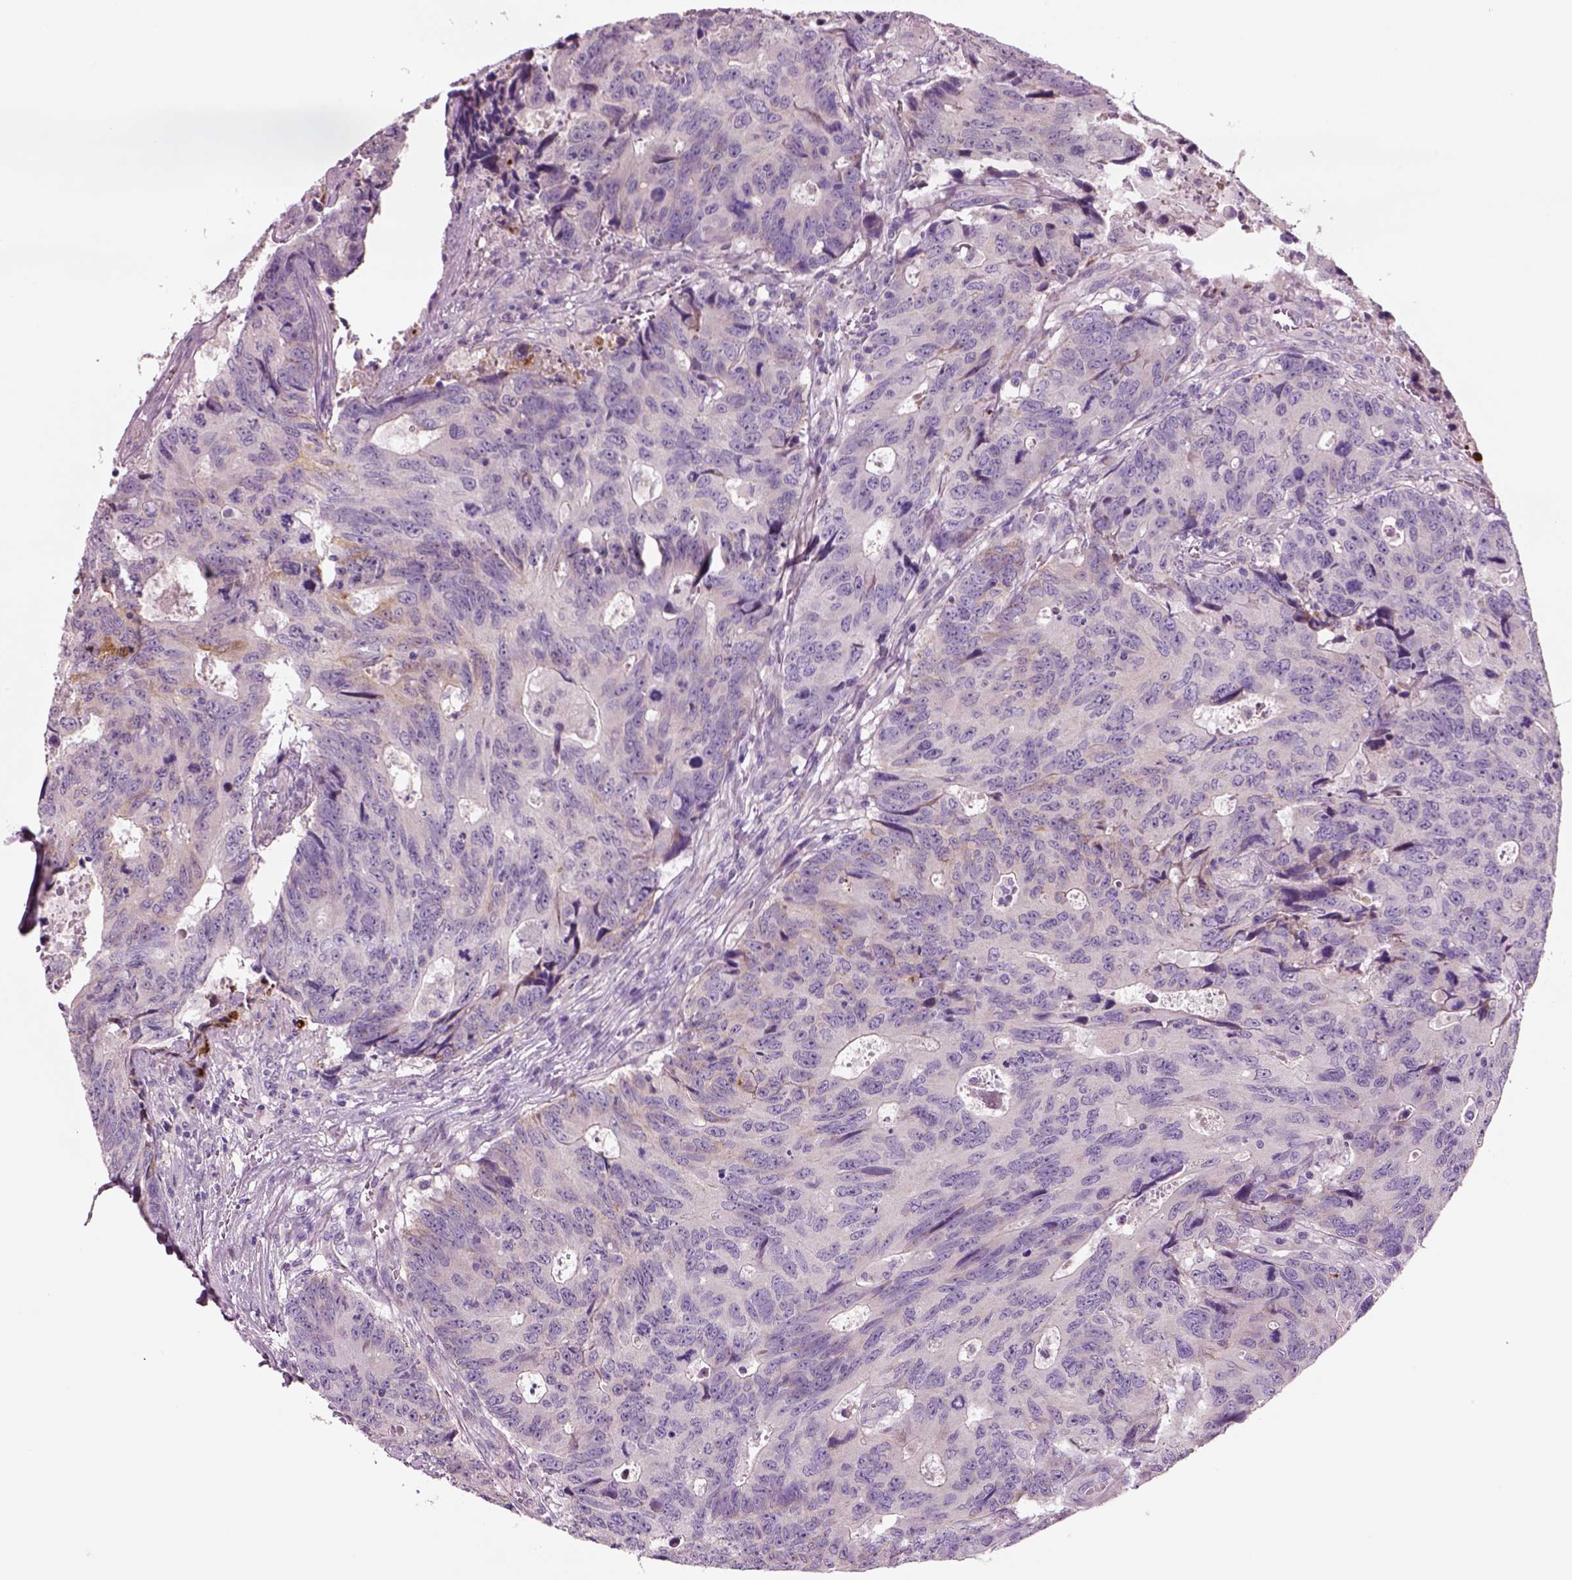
{"staining": {"intensity": "negative", "quantity": "none", "location": "none"}, "tissue": "colorectal cancer", "cell_type": "Tumor cells", "image_type": "cancer", "snomed": [{"axis": "morphology", "description": "Adenocarcinoma, NOS"}, {"axis": "topography", "description": "Colon"}], "caption": "Immunohistochemistry (IHC) image of human colorectal adenocarcinoma stained for a protein (brown), which displays no staining in tumor cells. Nuclei are stained in blue.", "gene": "PLPP7", "patient": {"sex": "female", "age": 77}}